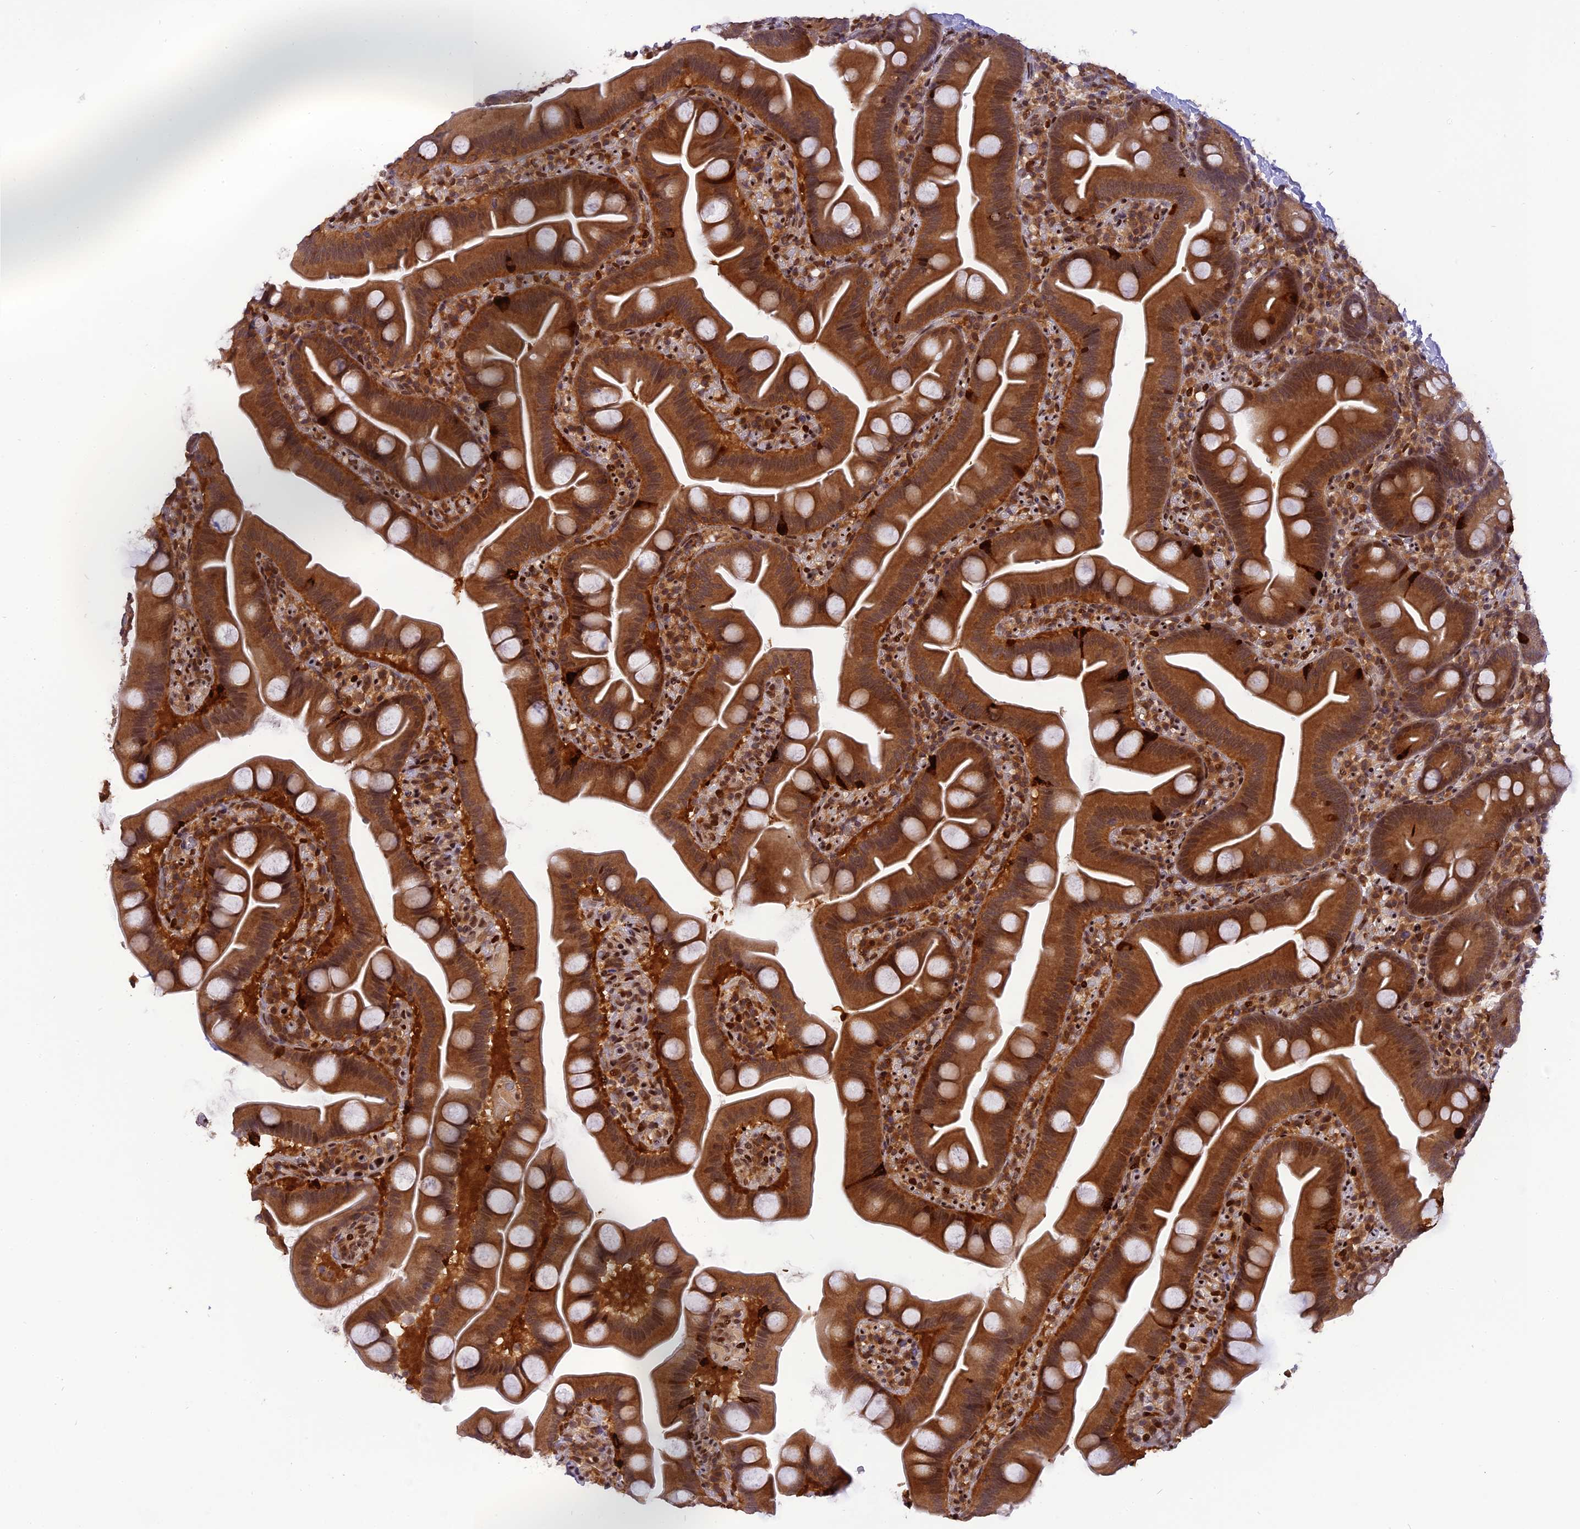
{"staining": {"intensity": "strong", "quantity": ">75%", "location": "cytoplasmic/membranous,nuclear"}, "tissue": "small intestine", "cell_type": "Glandular cells", "image_type": "normal", "snomed": [{"axis": "morphology", "description": "Normal tissue, NOS"}, {"axis": "topography", "description": "Small intestine"}], "caption": "High-power microscopy captured an immunohistochemistry (IHC) micrograph of unremarkable small intestine, revealing strong cytoplasmic/membranous,nuclear expression in approximately >75% of glandular cells.", "gene": "RABGGTA", "patient": {"sex": "female", "age": 68}}